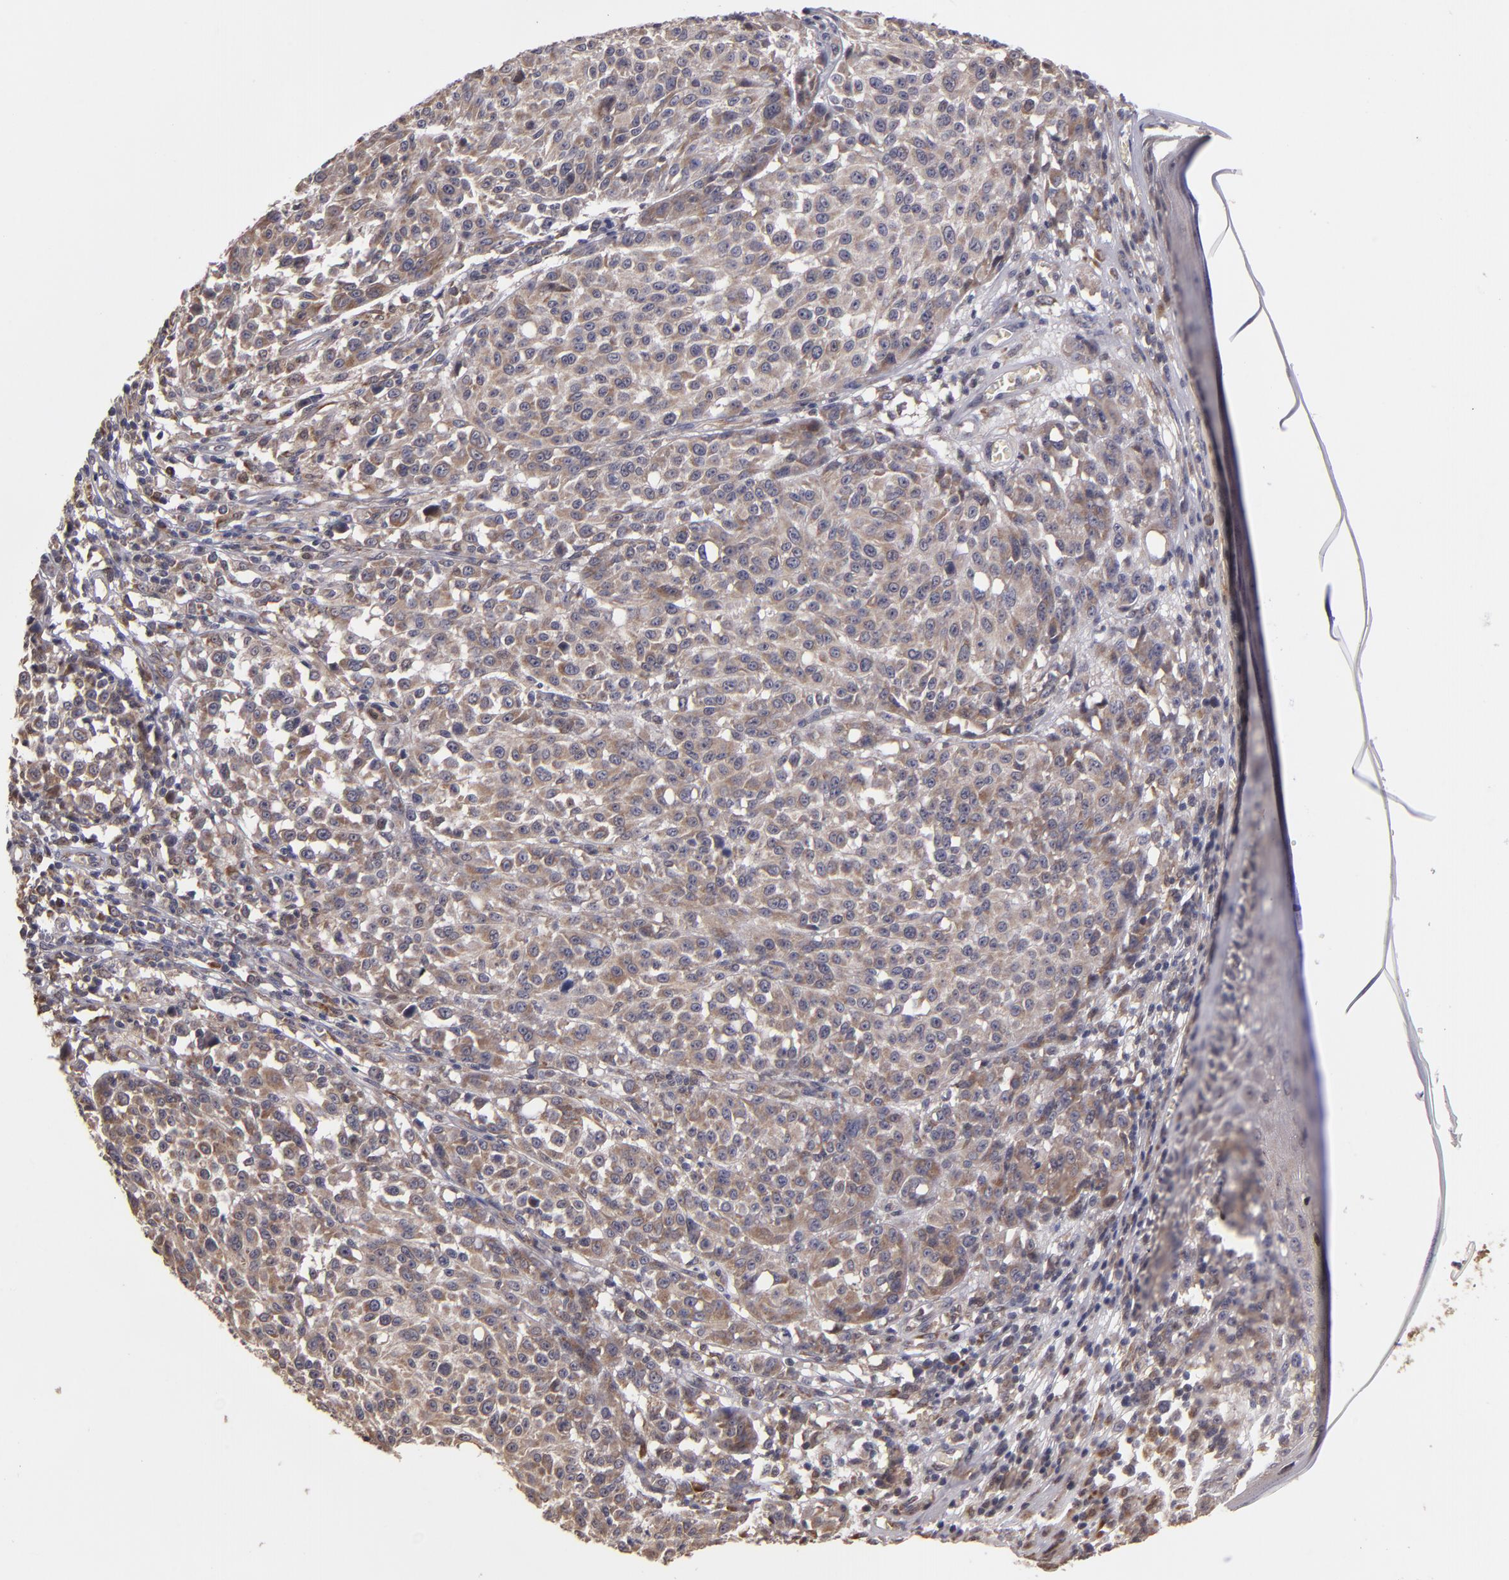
{"staining": {"intensity": "weak", "quantity": ">75%", "location": "cytoplasmic/membranous"}, "tissue": "melanoma", "cell_type": "Tumor cells", "image_type": "cancer", "snomed": [{"axis": "morphology", "description": "Malignant melanoma, NOS"}, {"axis": "topography", "description": "Skin"}], "caption": "The immunohistochemical stain shows weak cytoplasmic/membranous positivity in tumor cells of malignant melanoma tissue.", "gene": "CASP1", "patient": {"sex": "female", "age": 49}}